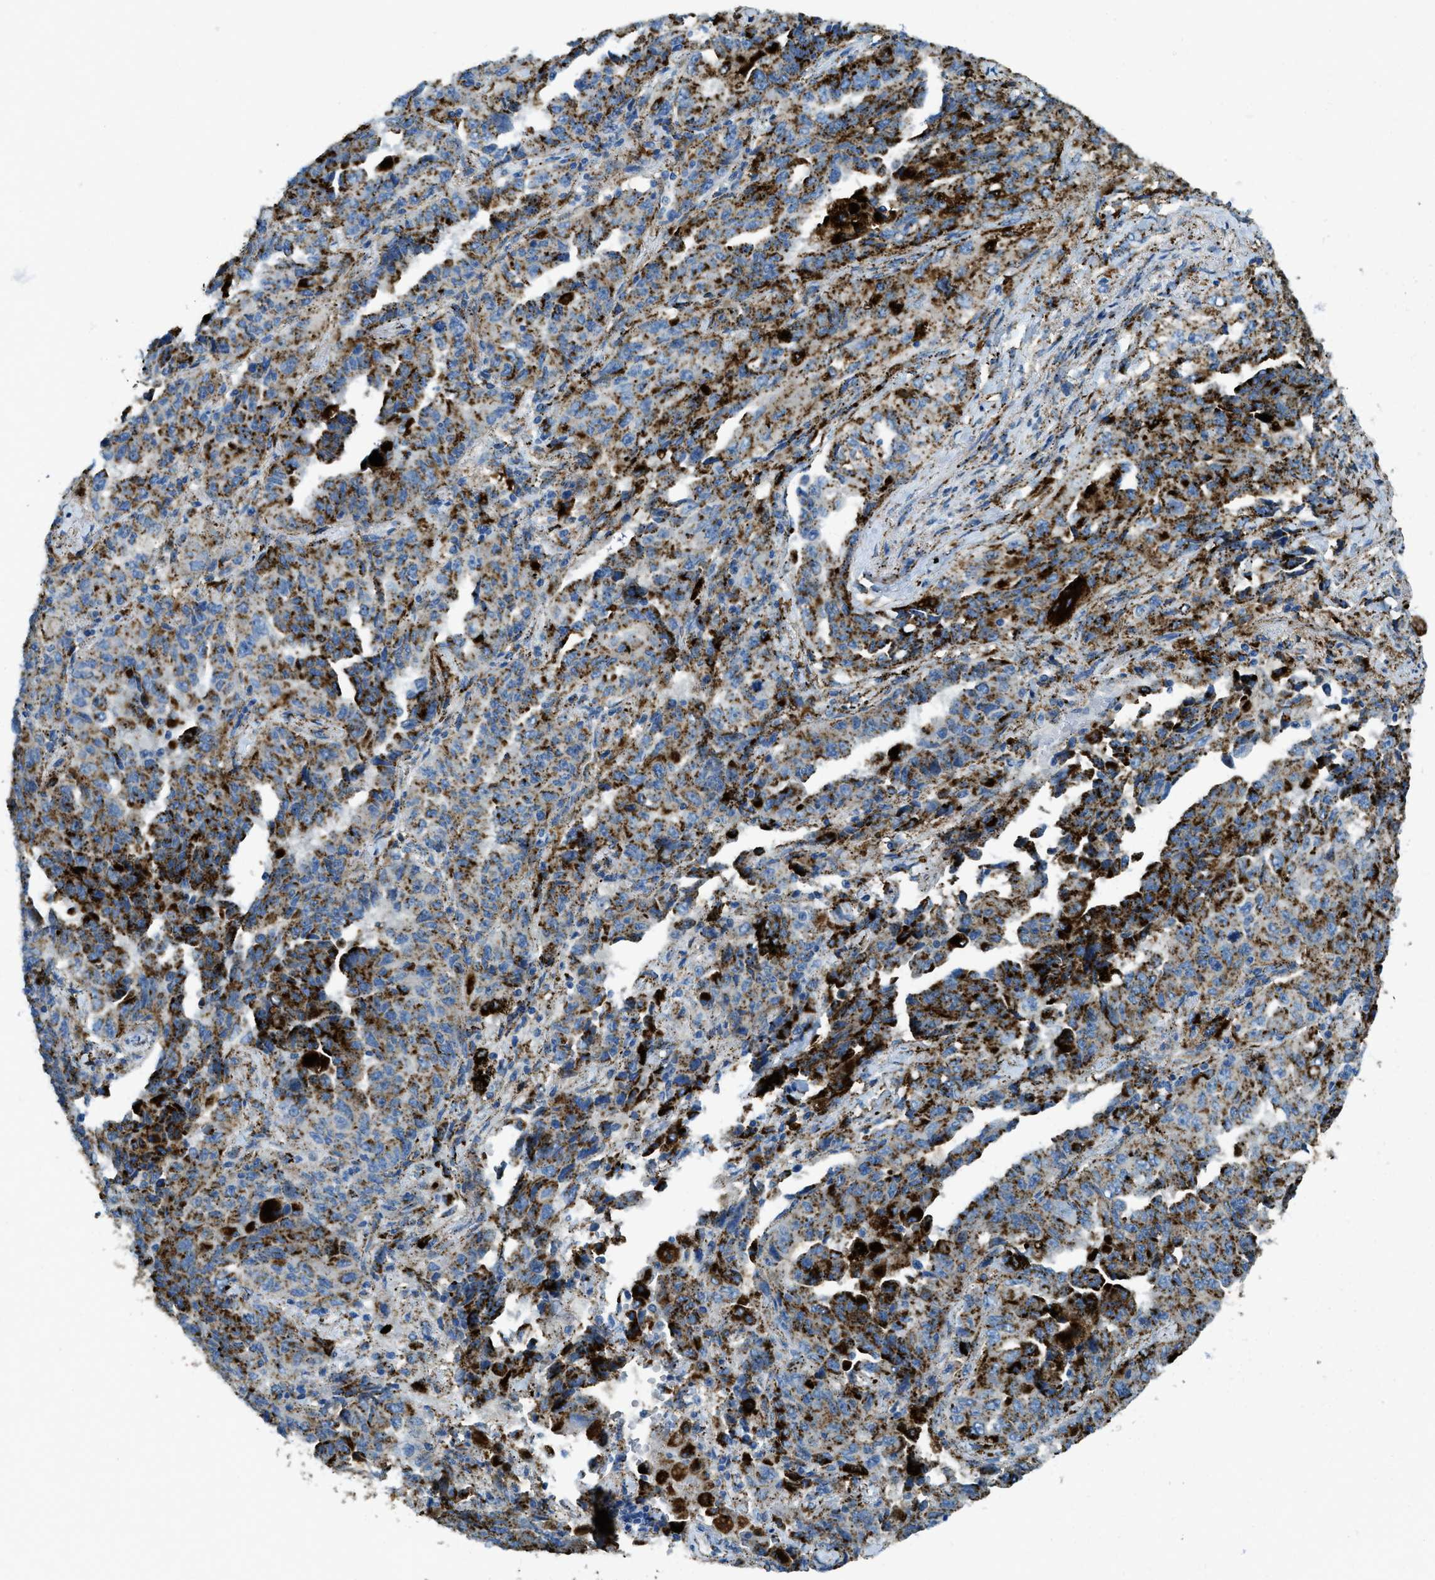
{"staining": {"intensity": "strong", "quantity": ">75%", "location": "cytoplasmic/membranous"}, "tissue": "lung cancer", "cell_type": "Tumor cells", "image_type": "cancer", "snomed": [{"axis": "morphology", "description": "Adenocarcinoma, NOS"}, {"axis": "topography", "description": "Lung"}], "caption": "Immunohistochemistry histopathology image of neoplastic tissue: human lung cancer (adenocarcinoma) stained using immunohistochemistry (IHC) exhibits high levels of strong protein expression localized specifically in the cytoplasmic/membranous of tumor cells, appearing as a cytoplasmic/membranous brown color.", "gene": "SCARB2", "patient": {"sex": "female", "age": 51}}